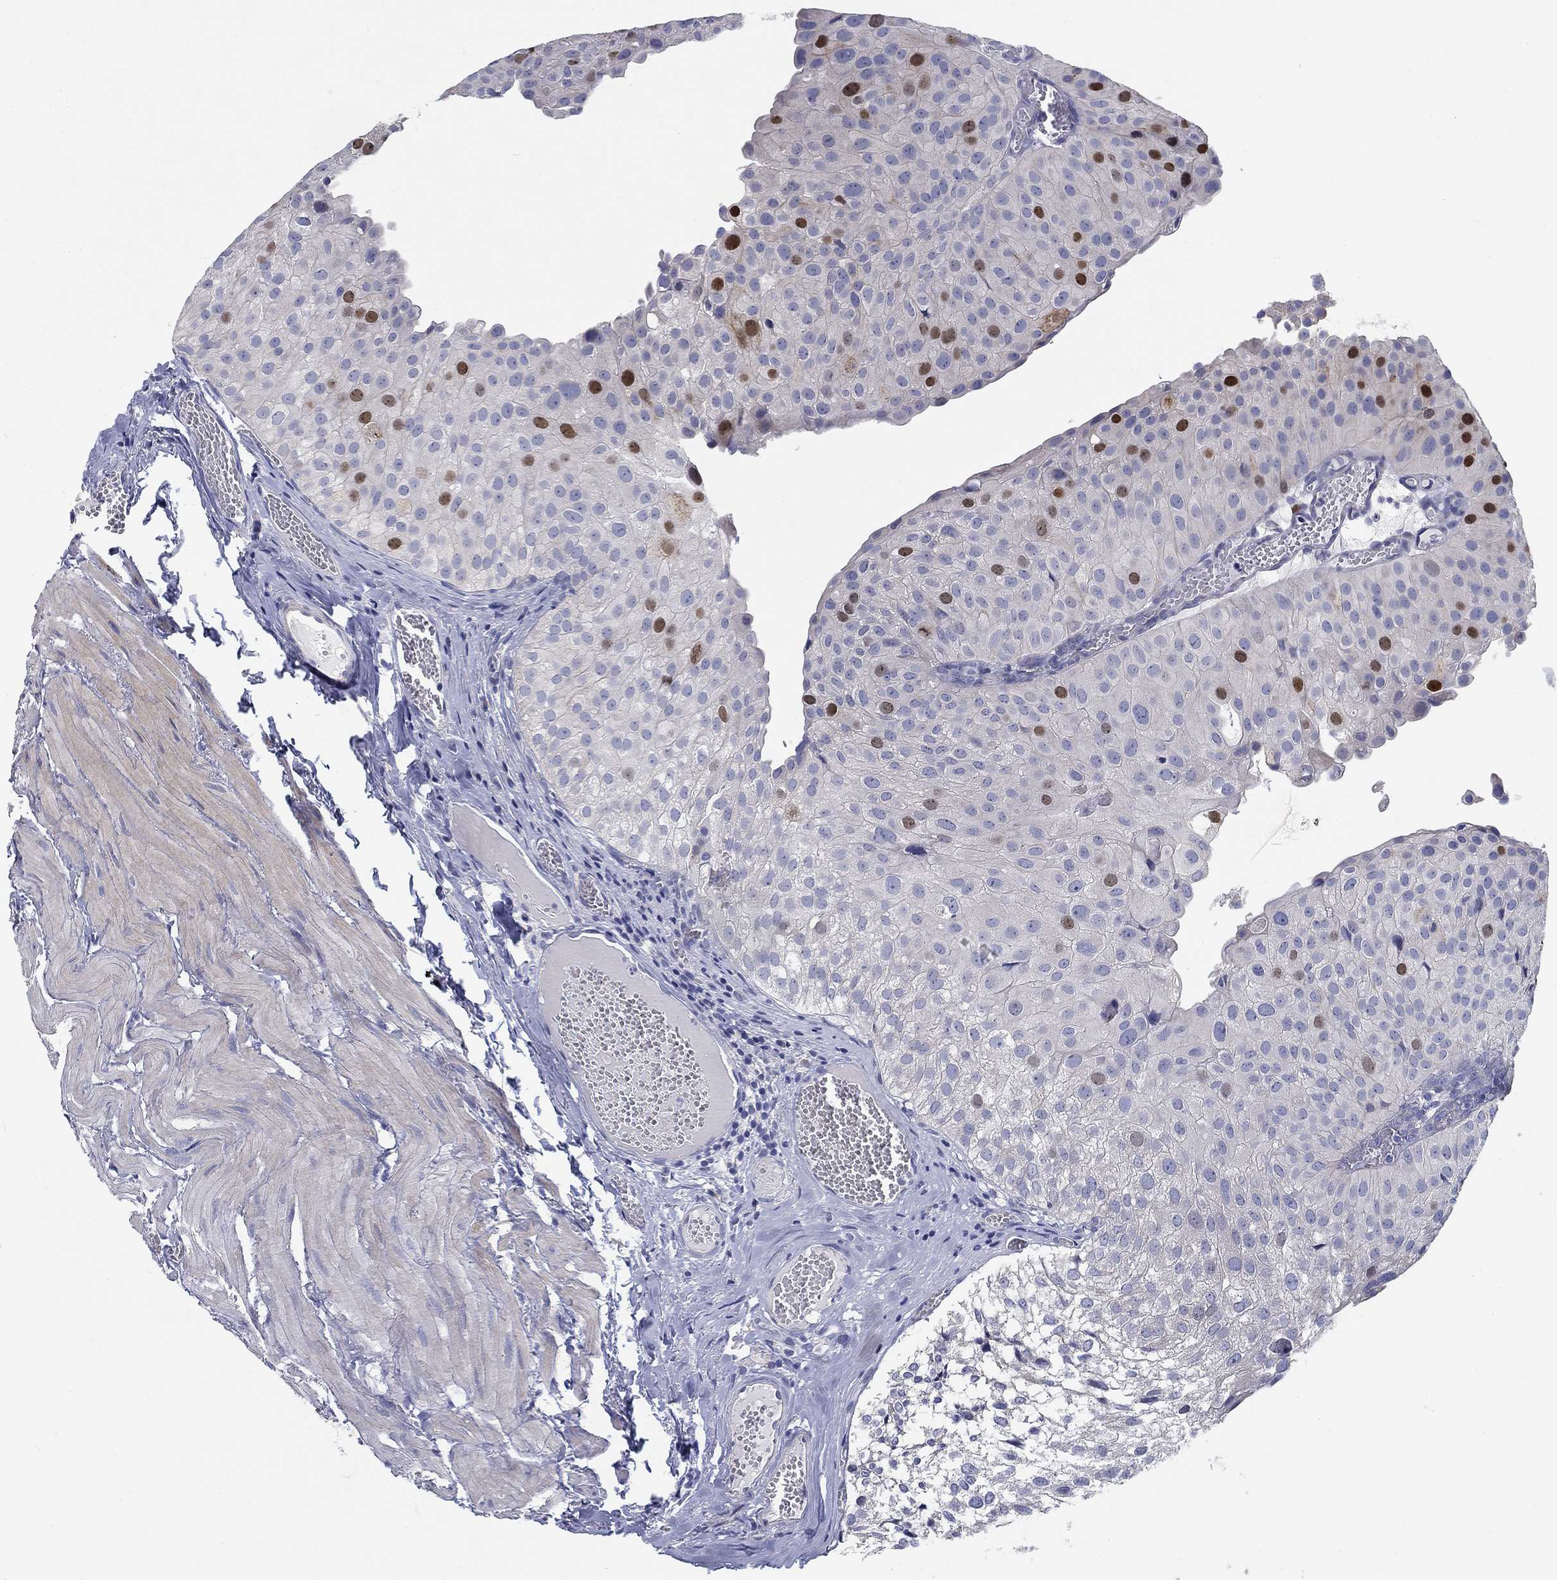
{"staining": {"intensity": "strong", "quantity": "<25%", "location": "nuclear"}, "tissue": "urothelial cancer", "cell_type": "Tumor cells", "image_type": "cancer", "snomed": [{"axis": "morphology", "description": "Urothelial carcinoma, Low grade"}, {"axis": "topography", "description": "Urinary bladder"}], "caption": "Low-grade urothelial carcinoma was stained to show a protein in brown. There is medium levels of strong nuclear expression in about <25% of tumor cells. (DAB IHC with brightfield microscopy, high magnification).", "gene": "PRC1", "patient": {"sex": "female", "age": 78}}